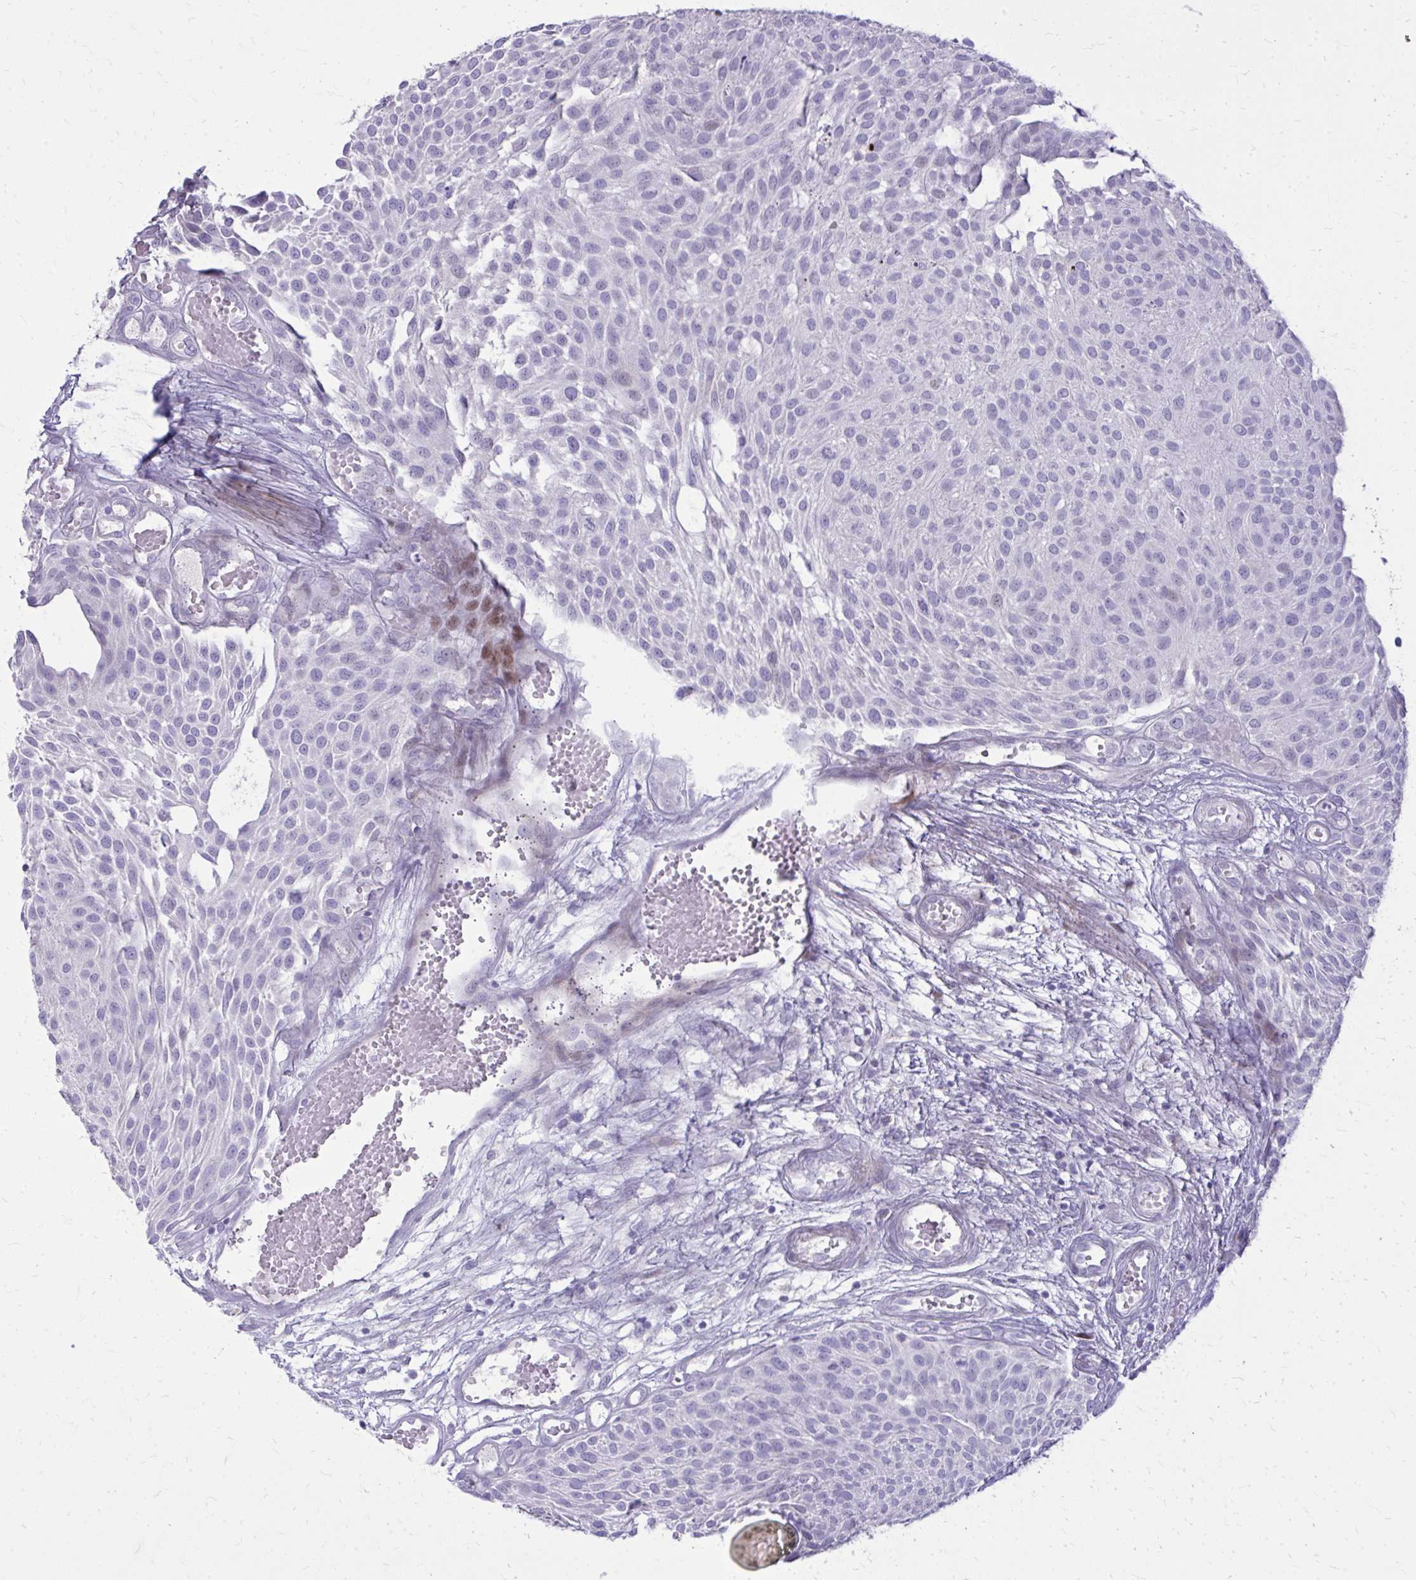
{"staining": {"intensity": "negative", "quantity": "none", "location": "none"}, "tissue": "urothelial cancer", "cell_type": "Tumor cells", "image_type": "cancer", "snomed": [{"axis": "morphology", "description": "Urothelial carcinoma, NOS"}, {"axis": "topography", "description": "Urinary bladder"}], "caption": "IHC photomicrograph of neoplastic tissue: human urothelial cancer stained with DAB (3,3'-diaminobenzidine) reveals no significant protein expression in tumor cells.", "gene": "BCL6B", "patient": {"sex": "male", "age": 84}}